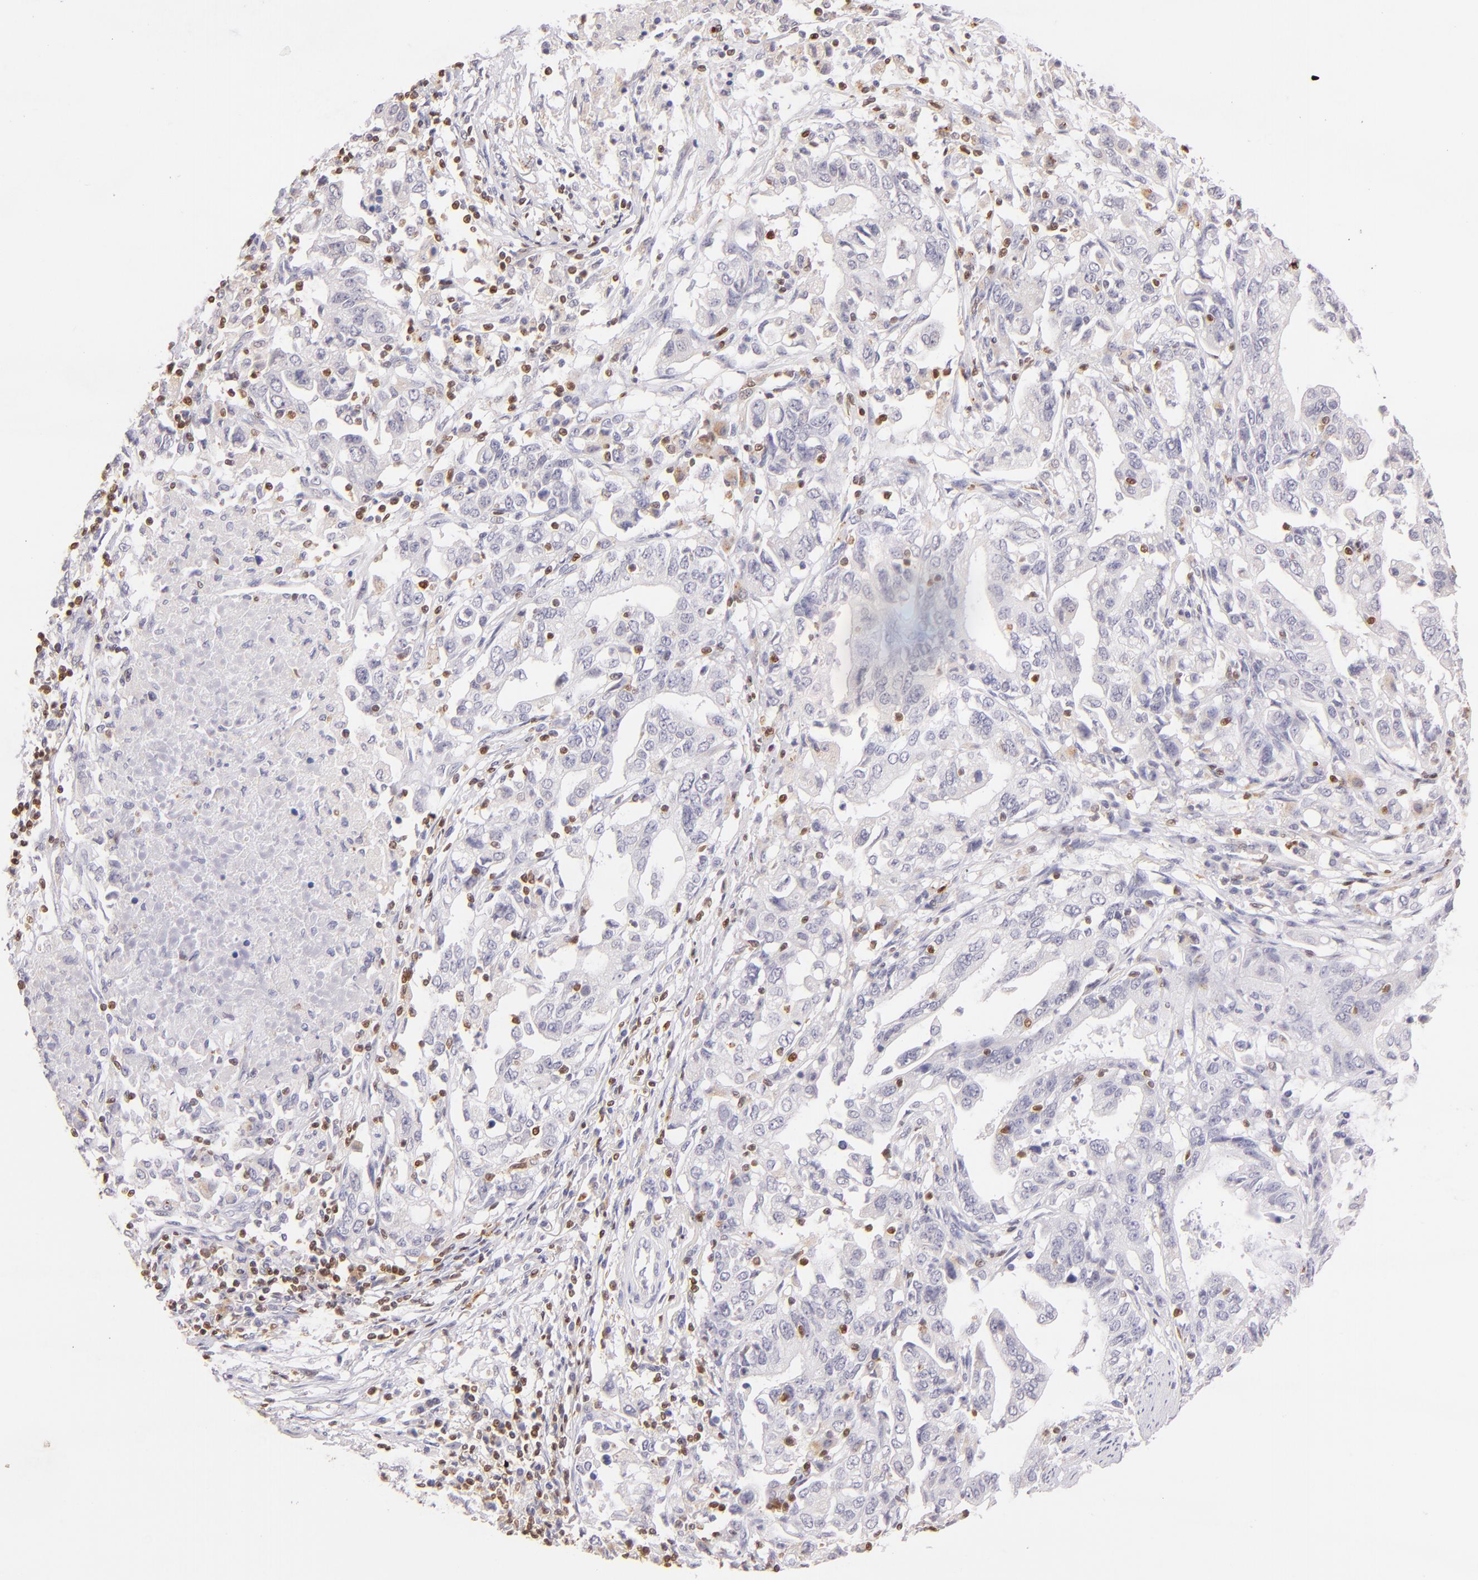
{"staining": {"intensity": "negative", "quantity": "none", "location": "none"}, "tissue": "stomach cancer", "cell_type": "Tumor cells", "image_type": "cancer", "snomed": [{"axis": "morphology", "description": "Adenocarcinoma, NOS"}, {"axis": "topography", "description": "Stomach, upper"}], "caption": "A high-resolution histopathology image shows immunohistochemistry (IHC) staining of stomach adenocarcinoma, which displays no significant expression in tumor cells. (DAB (3,3'-diaminobenzidine) immunohistochemistry (IHC), high magnification).", "gene": "ZAP70", "patient": {"sex": "female", "age": 50}}